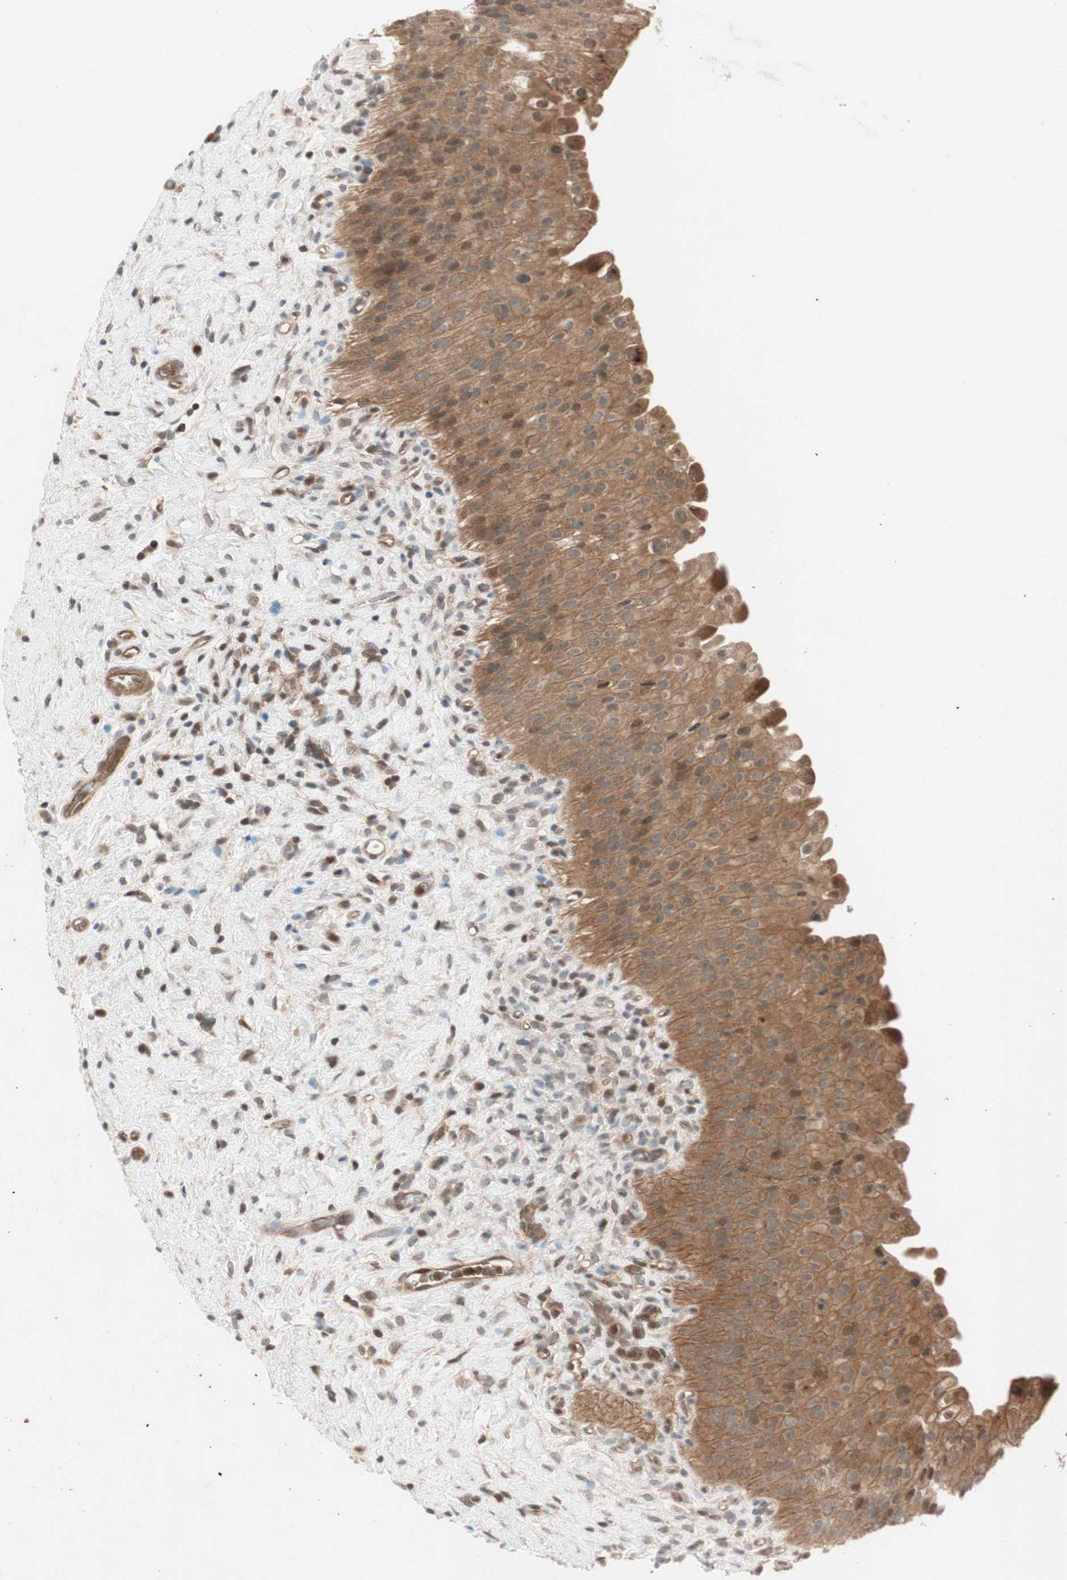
{"staining": {"intensity": "moderate", "quantity": ">75%", "location": "cytoplasmic/membranous,nuclear"}, "tissue": "urinary bladder", "cell_type": "Urothelial cells", "image_type": "normal", "snomed": [{"axis": "morphology", "description": "Normal tissue, NOS"}, {"axis": "morphology", "description": "Urothelial carcinoma, High grade"}, {"axis": "topography", "description": "Urinary bladder"}], "caption": "Benign urinary bladder was stained to show a protein in brown. There is medium levels of moderate cytoplasmic/membranous,nuclear positivity in about >75% of urothelial cells.", "gene": "EPHA8", "patient": {"sex": "male", "age": 46}}